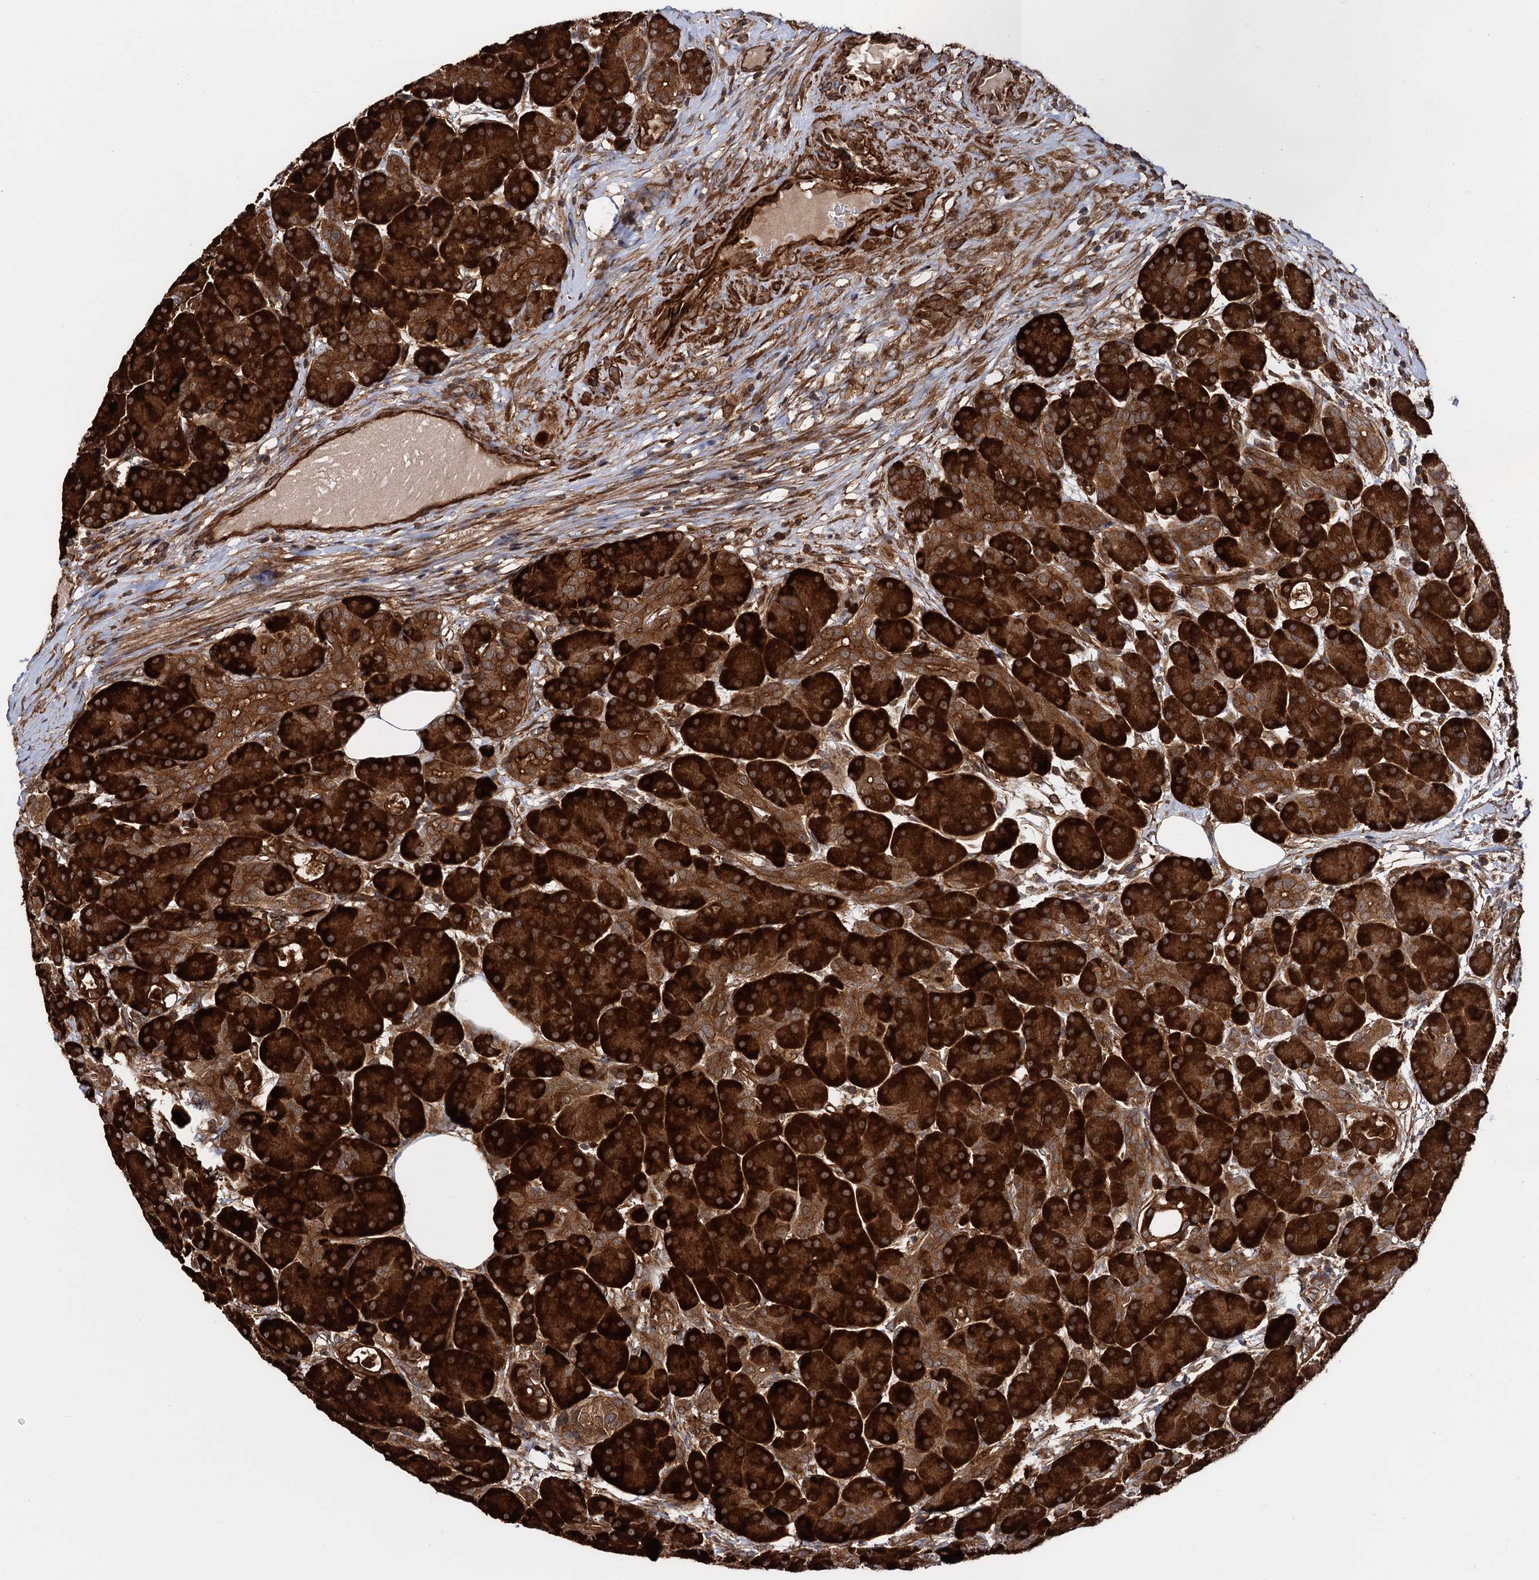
{"staining": {"intensity": "strong", "quantity": ">75%", "location": "cytoplasmic/membranous"}, "tissue": "pancreas", "cell_type": "Exocrine glandular cells", "image_type": "normal", "snomed": [{"axis": "morphology", "description": "Normal tissue, NOS"}, {"axis": "topography", "description": "Pancreas"}], "caption": "Protein staining of normal pancreas reveals strong cytoplasmic/membranous positivity in approximately >75% of exocrine glandular cells. The staining is performed using DAB brown chromogen to label protein expression. The nuclei are counter-stained blue using hematoxylin.", "gene": "ATP8B4", "patient": {"sex": "male", "age": 63}}